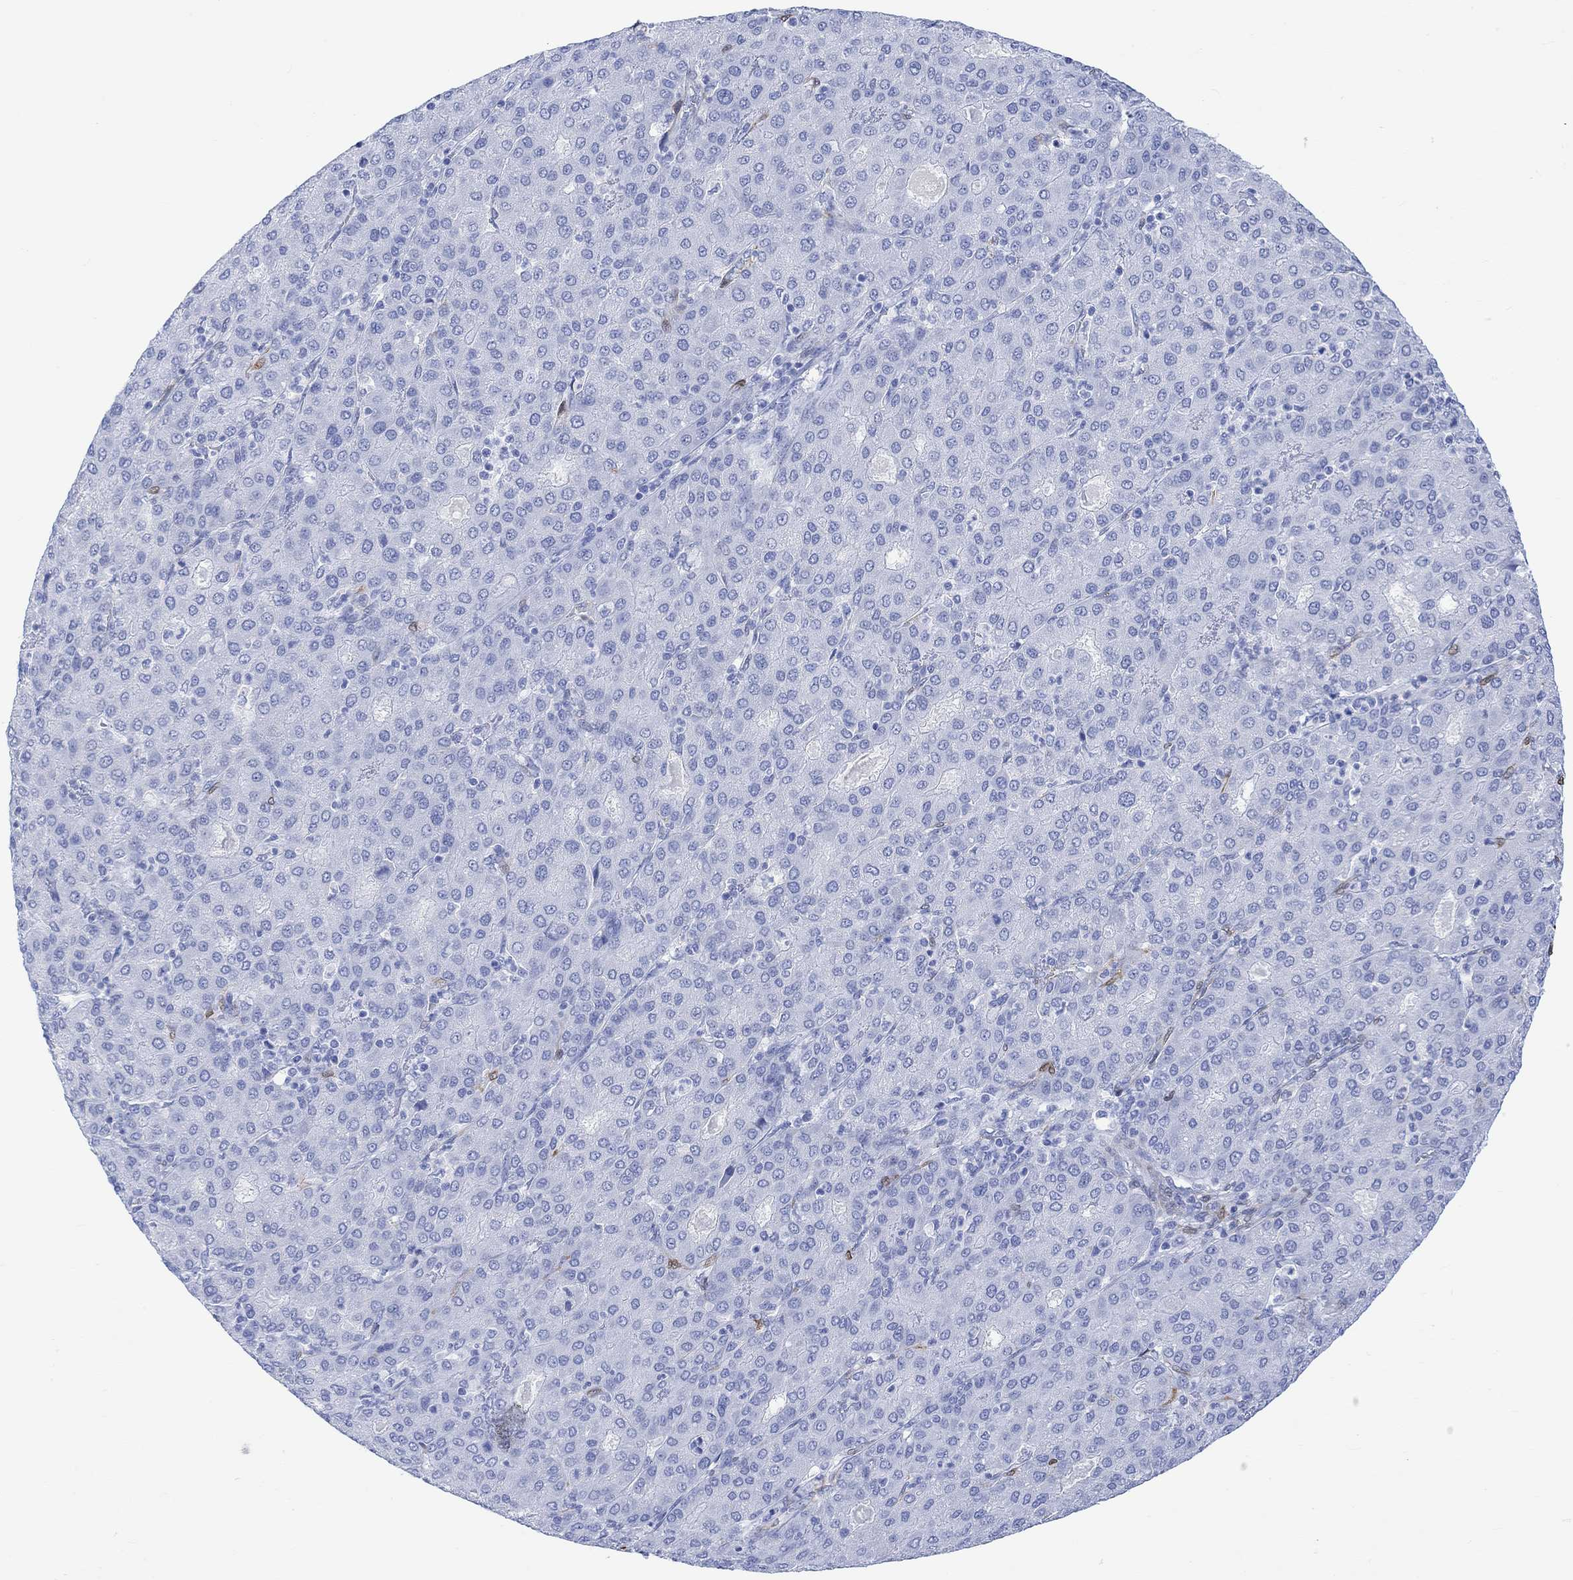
{"staining": {"intensity": "negative", "quantity": "none", "location": "none"}, "tissue": "liver cancer", "cell_type": "Tumor cells", "image_type": "cancer", "snomed": [{"axis": "morphology", "description": "Carcinoma, Hepatocellular, NOS"}, {"axis": "topography", "description": "Liver"}], "caption": "Liver cancer (hepatocellular carcinoma) was stained to show a protein in brown. There is no significant staining in tumor cells.", "gene": "TPPP3", "patient": {"sex": "male", "age": 65}}